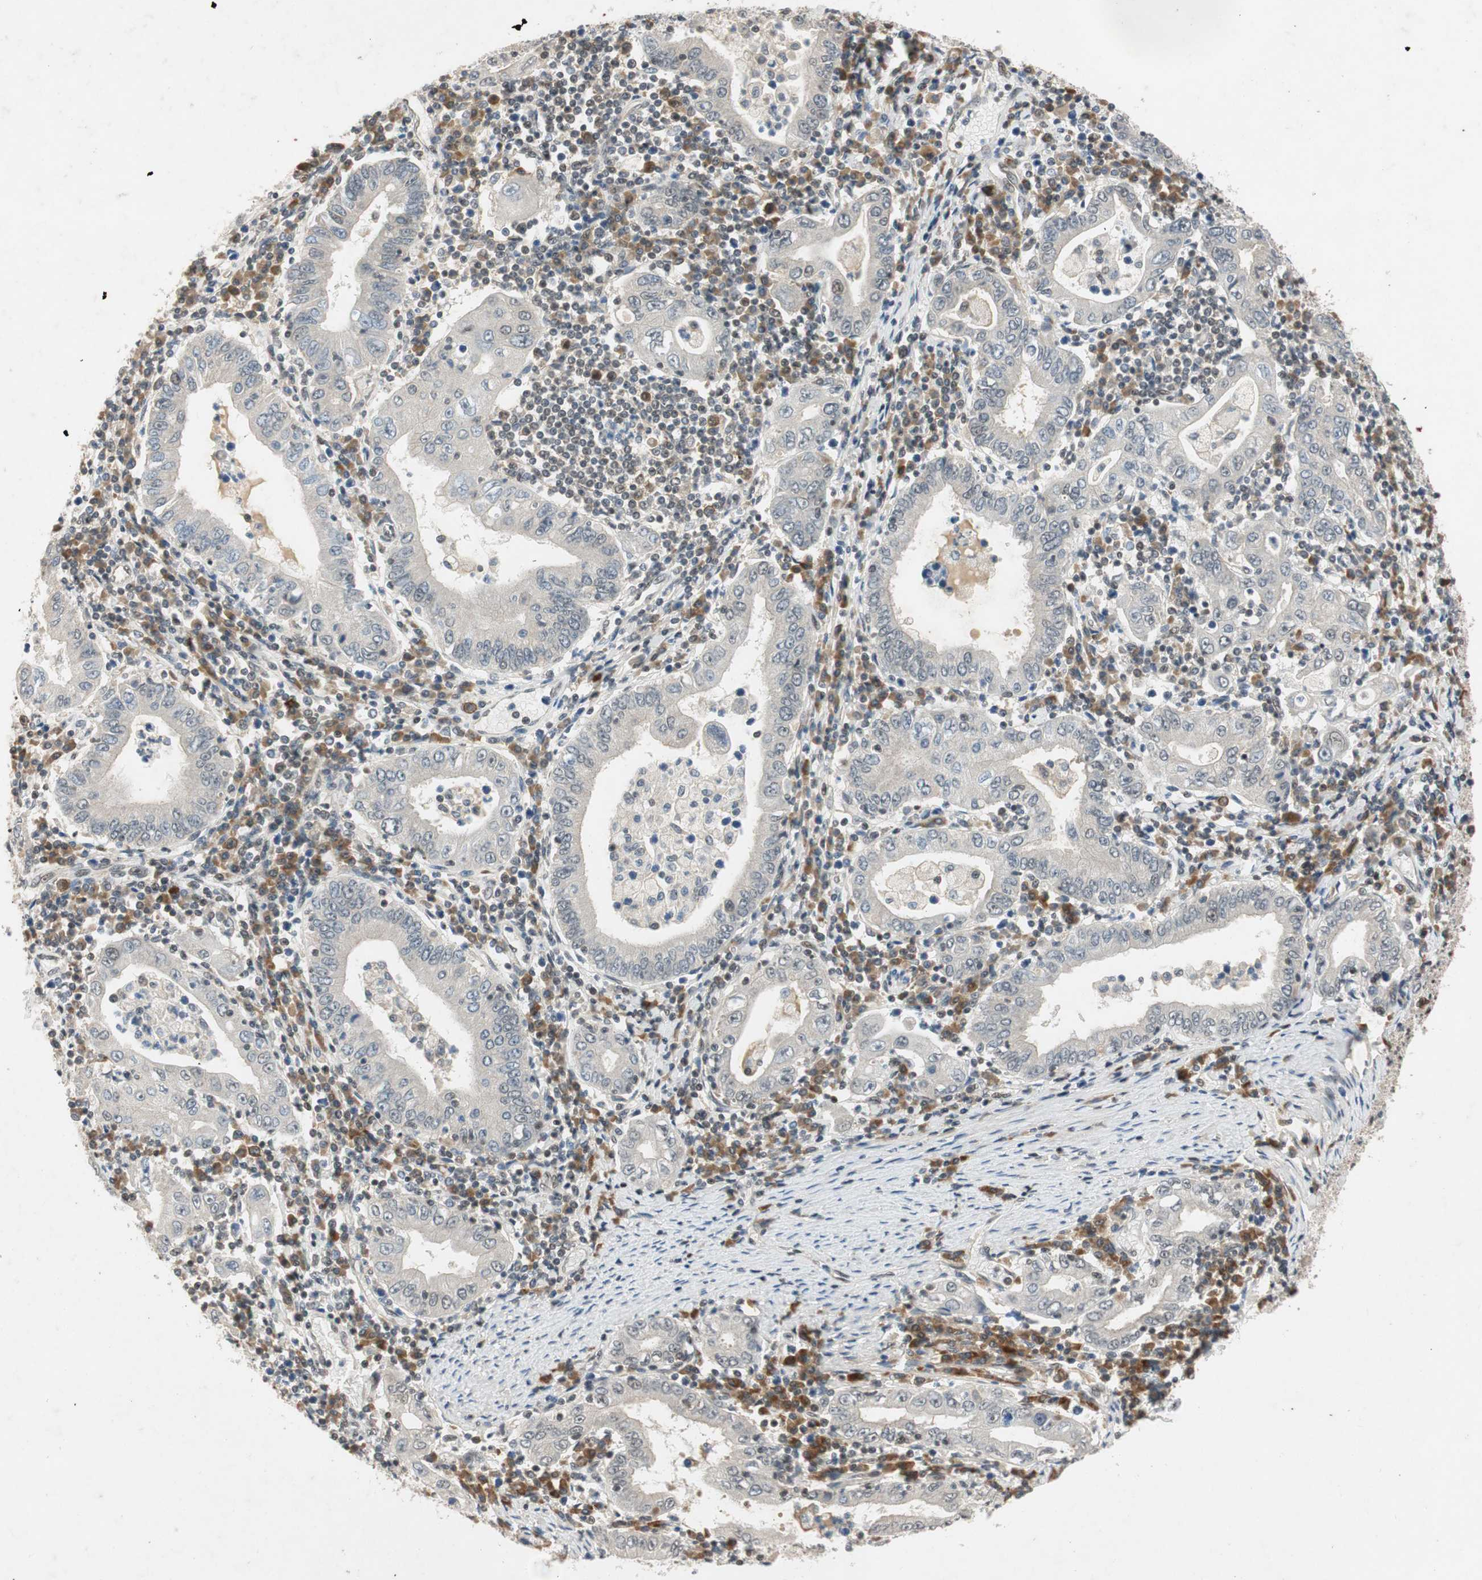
{"staining": {"intensity": "negative", "quantity": "none", "location": "none"}, "tissue": "stomach cancer", "cell_type": "Tumor cells", "image_type": "cancer", "snomed": [{"axis": "morphology", "description": "Normal tissue, NOS"}, {"axis": "morphology", "description": "Adenocarcinoma, NOS"}, {"axis": "topography", "description": "Esophagus"}, {"axis": "topography", "description": "Stomach, upper"}, {"axis": "topography", "description": "Peripheral nerve tissue"}], "caption": "High power microscopy micrograph of an immunohistochemistry image of adenocarcinoma (stomach), revealing no significant staining in tumor cells.", "gene": "NCBP3", "patient": {"sex": "male", "age": 62}}